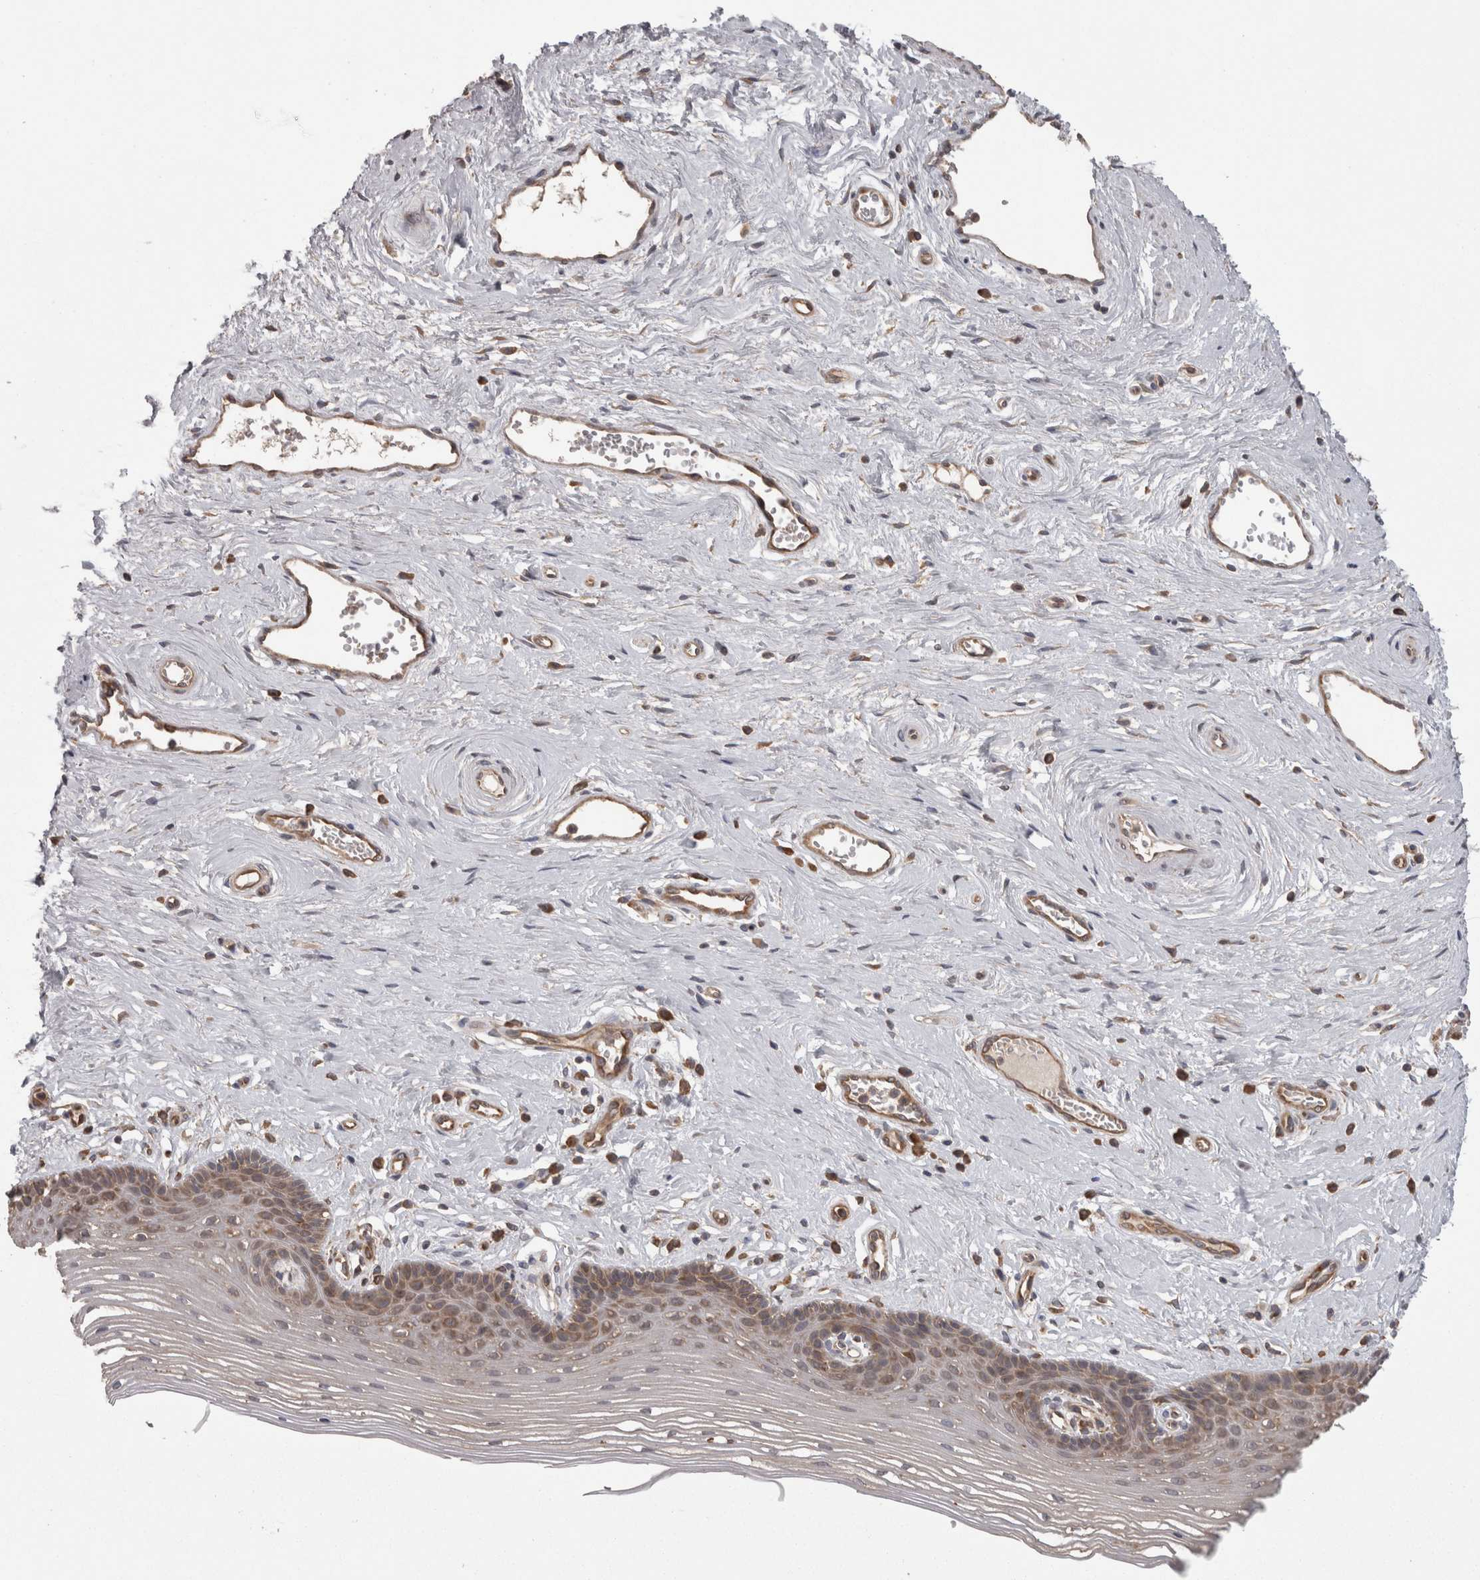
{"staining": {"intensity": "moderate", "quantity": ">75%", "location": "cytoplasmic/membranous"}, "tissue": "vagina", "cell_type": "Squamous epithelial cells", "image_type": "normal", "snomed": [{"axis": "morphology", "description": "Normal tissue, NOS"}, {"axis": "topography", "description": "Vagina"}], "caption": "IHC (DAB (3,3'-diaminobenzidine)) staining of normal vagina displays moderate cytoplasmic/membranous protein positivity in about >75% of squamous epithelial cells.", "gene": "SMCR8", "patient": {"sex": "female", "age": 46}}